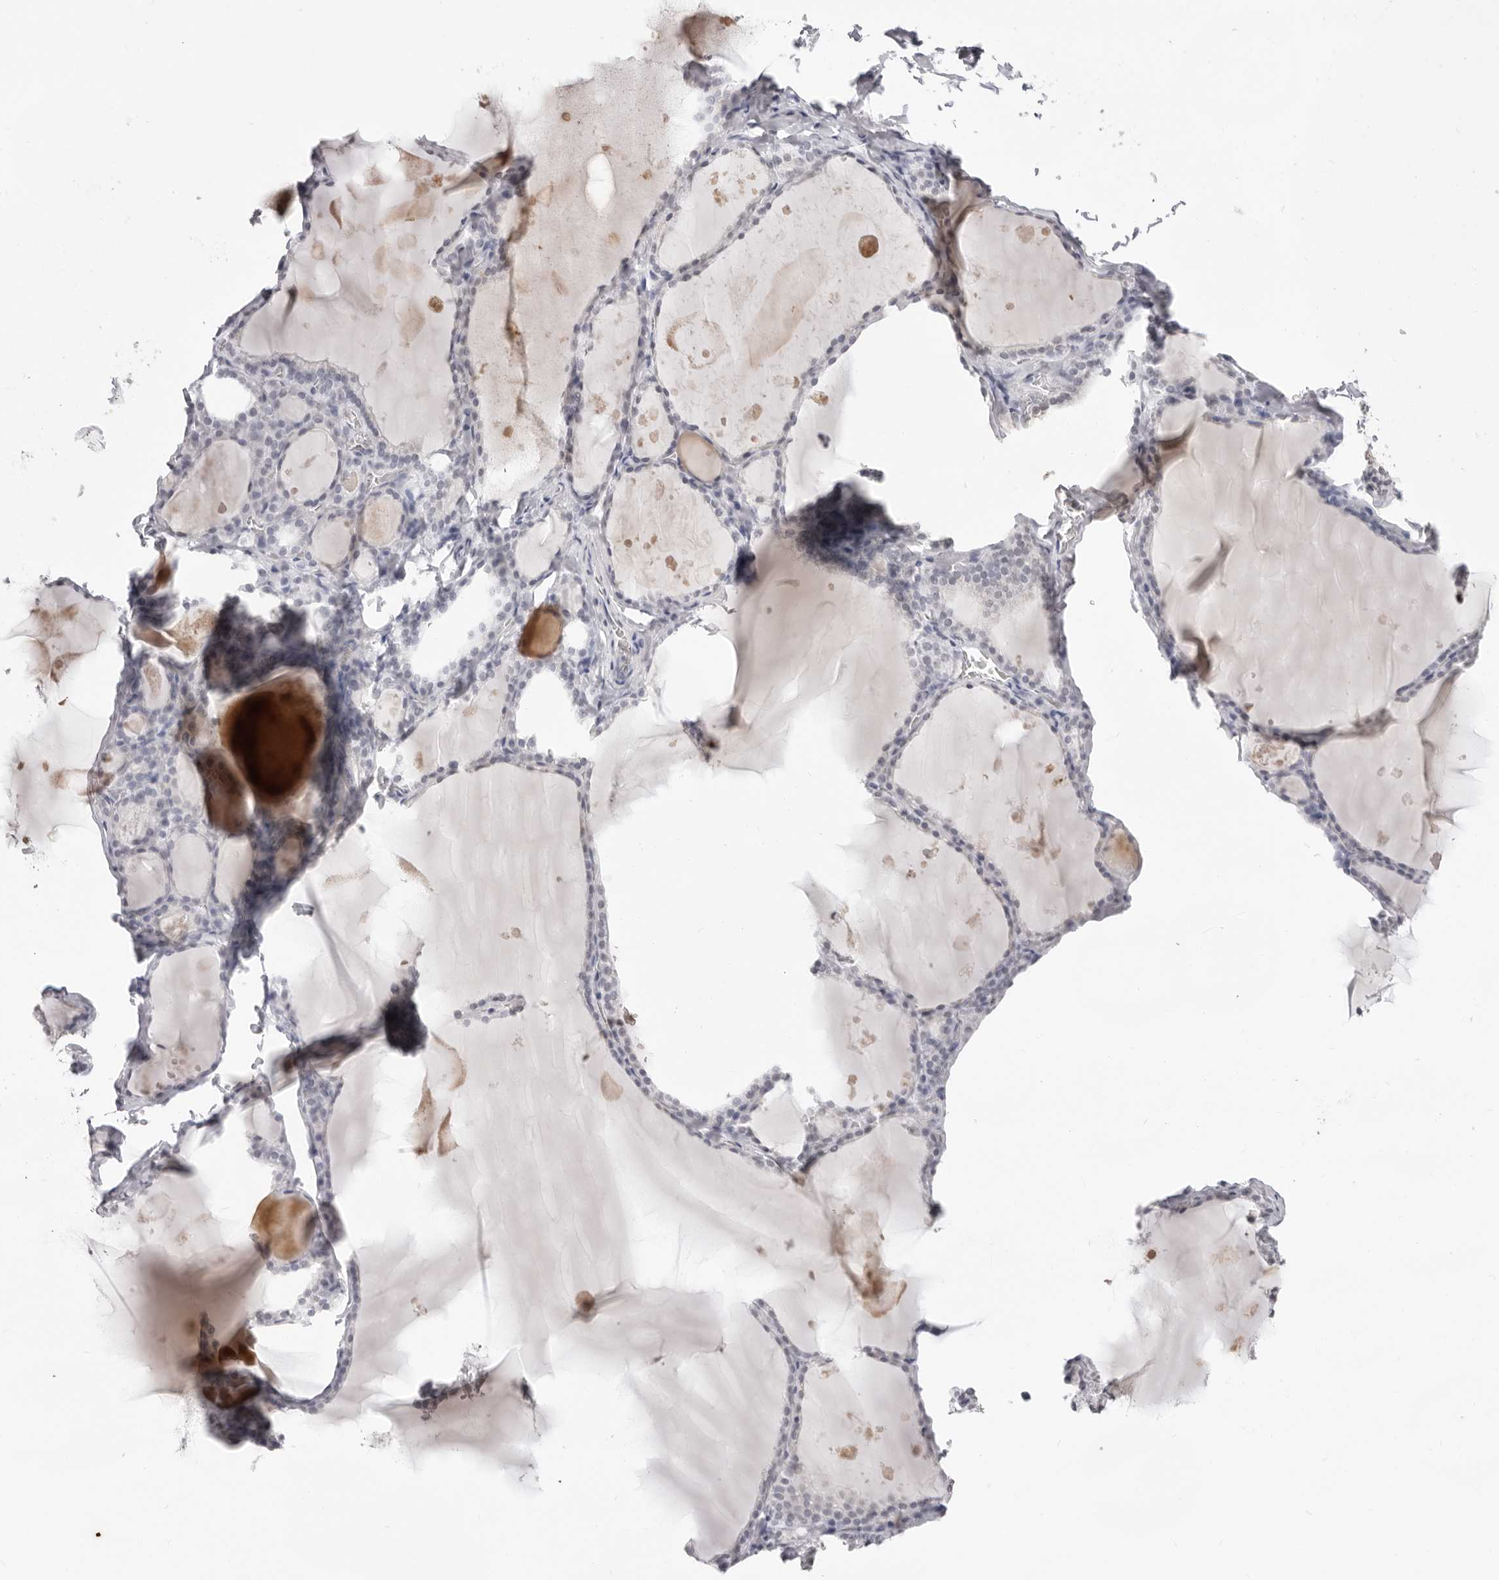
{"staining": {"intensity": "negative", "quantity": "none", "location": "none"}, "tissue": "thyroid gland", "cell_type": "Glandular cells", "image_type": "normal", "snomed": [{"axis": "morphology", "description": "Normal tissue, NOS"}, {"axis": "topography", "description": "Thyroid gland"}], "caption": "High power microscopy micrograph of an IHC micrograph of unremarkable thyroid gland, revealing no significant expression in glandular cells.", "gene": "CST5", "patient": {"sex": "male", "age": 56}}